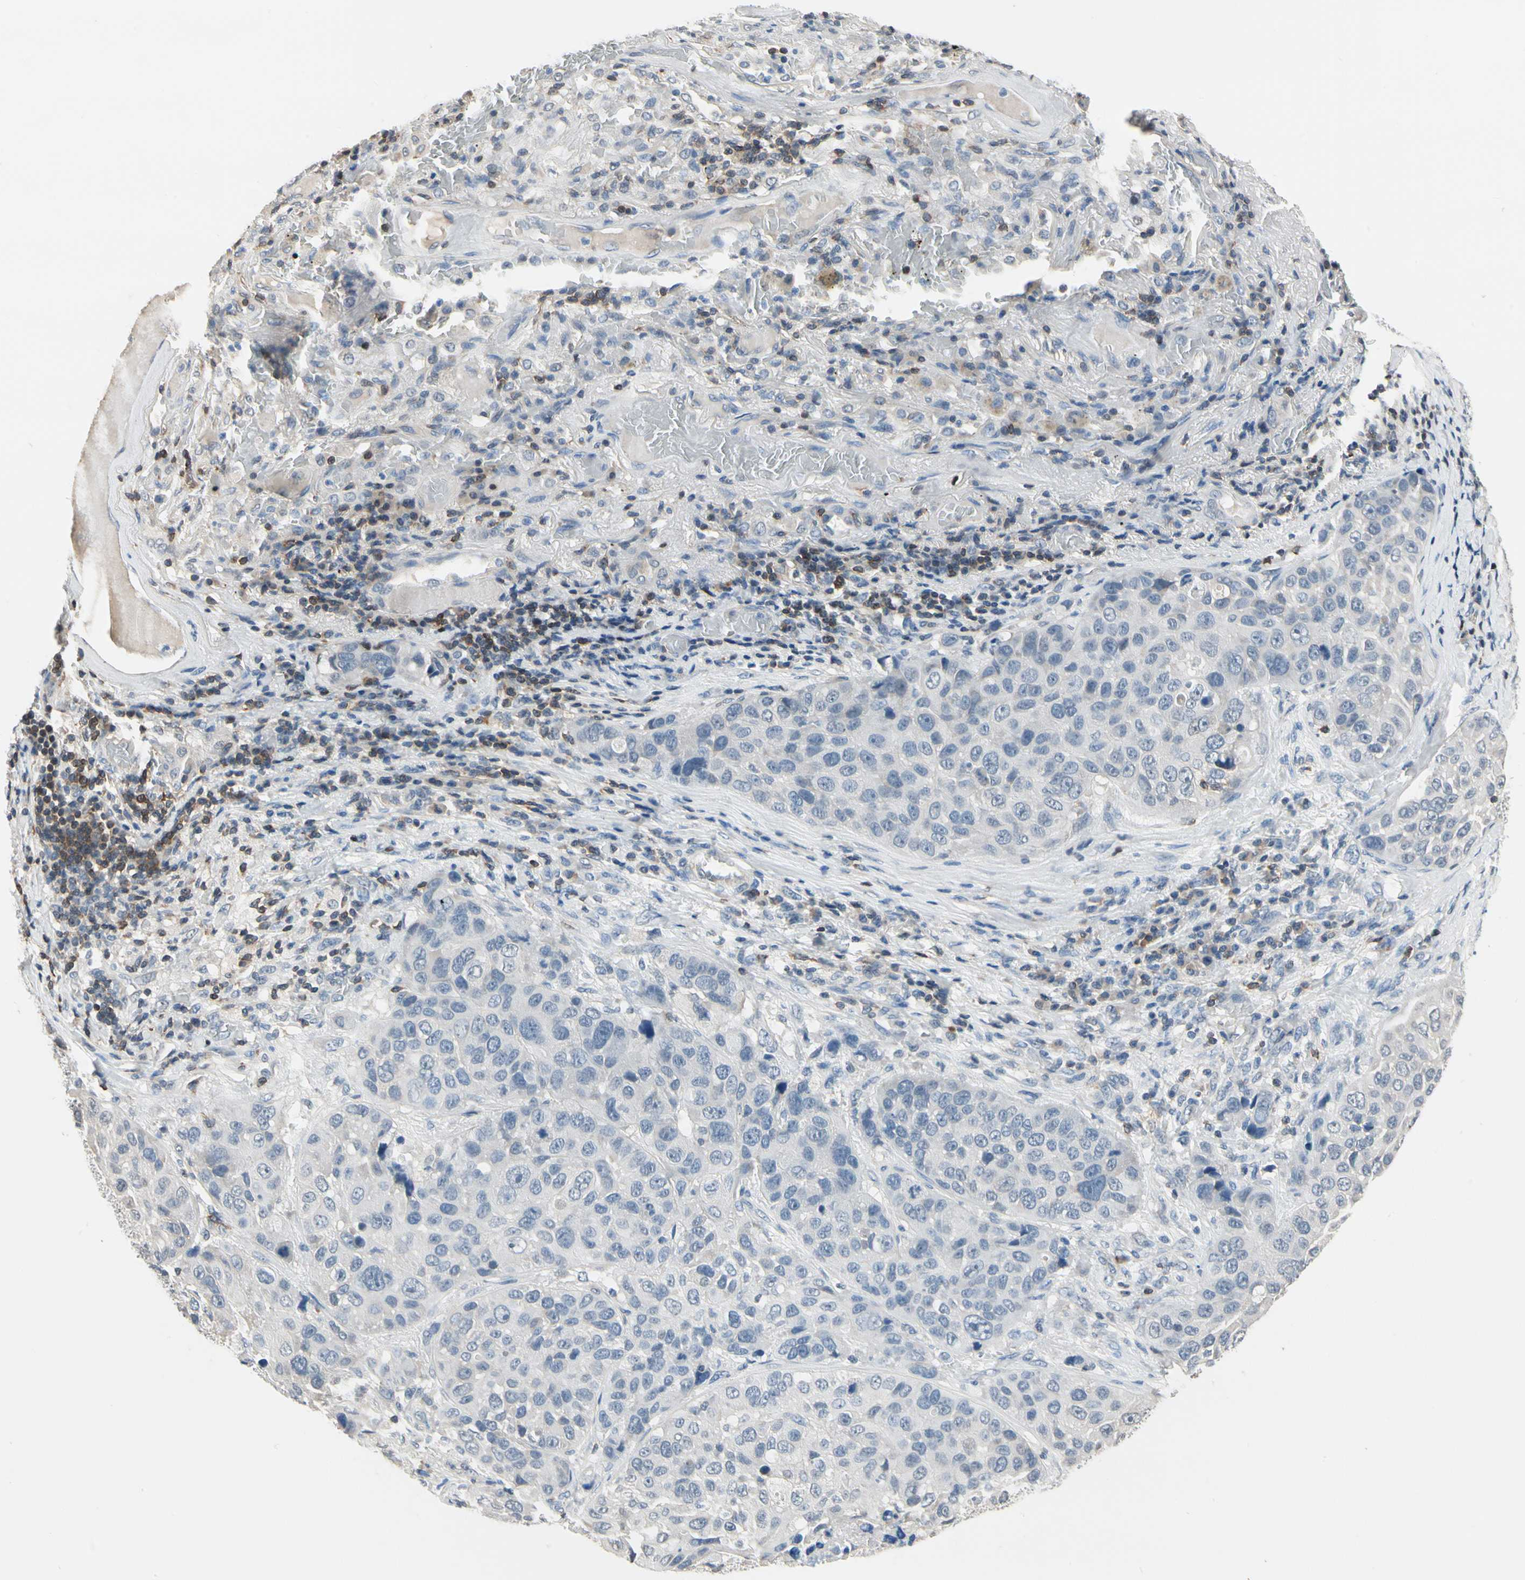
{"staining": {"intensity": "negative", "quantity": "none", "location": "none"}, "tissue": "lung cancer", "cell_type": "Tumor cells", "image_type": "cancer", "snomed": [{"axis": "morphology", "description": "Squamous cell carcinoma, NOS"}, {"axis": "topography", "description": "Lung"}], "caption": "Lung squamous cell carcinoma was stained to show a protein in brown. There is no significant staining in tumor cells. (DAB immunohistochemistry (IHC) with hematoxylin counter stain).", "gene": "NFATC2", "patient": {"sex": "male", "age": 57}}